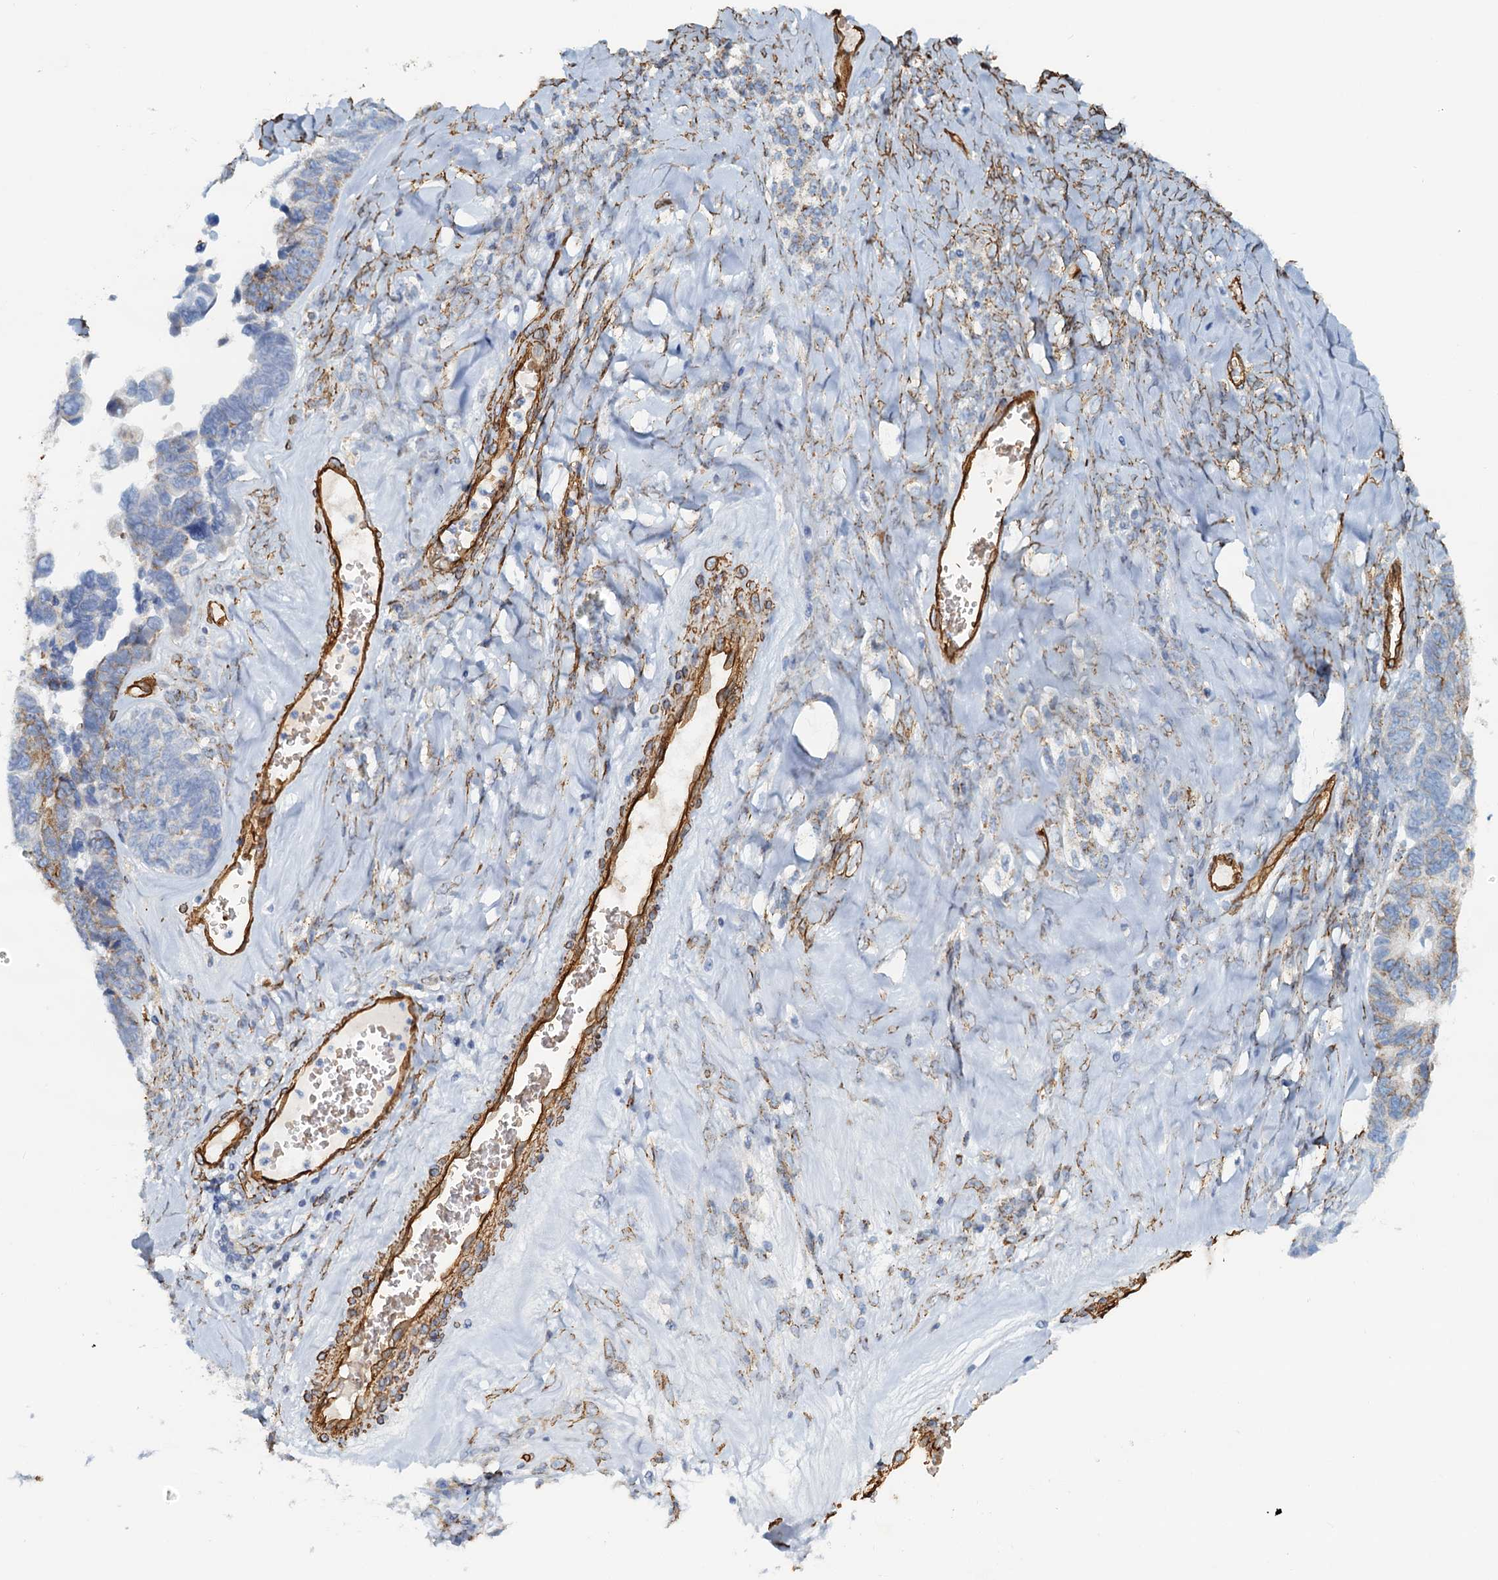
{"staining": {"intensity": "weak", "quantity": "<25%", "location": "cytoplasmic/membranous"}, "tissue": "ovarian cancer", "cell_type": "Tumor cells", "image_type": "cancer", "snomed": [{"axis": "morphology", "description": "Cystadenocarcinoma, serous, NOS"}, {"axis": "topography", "description": "Ovary"}], "caption": "An image of serous cystadenocarcinoma (ovarian) stained for a protein shows no brown staining in tumor cells.", "gene": "DGKG", "patient": {"sex": "female", "age": 79}}